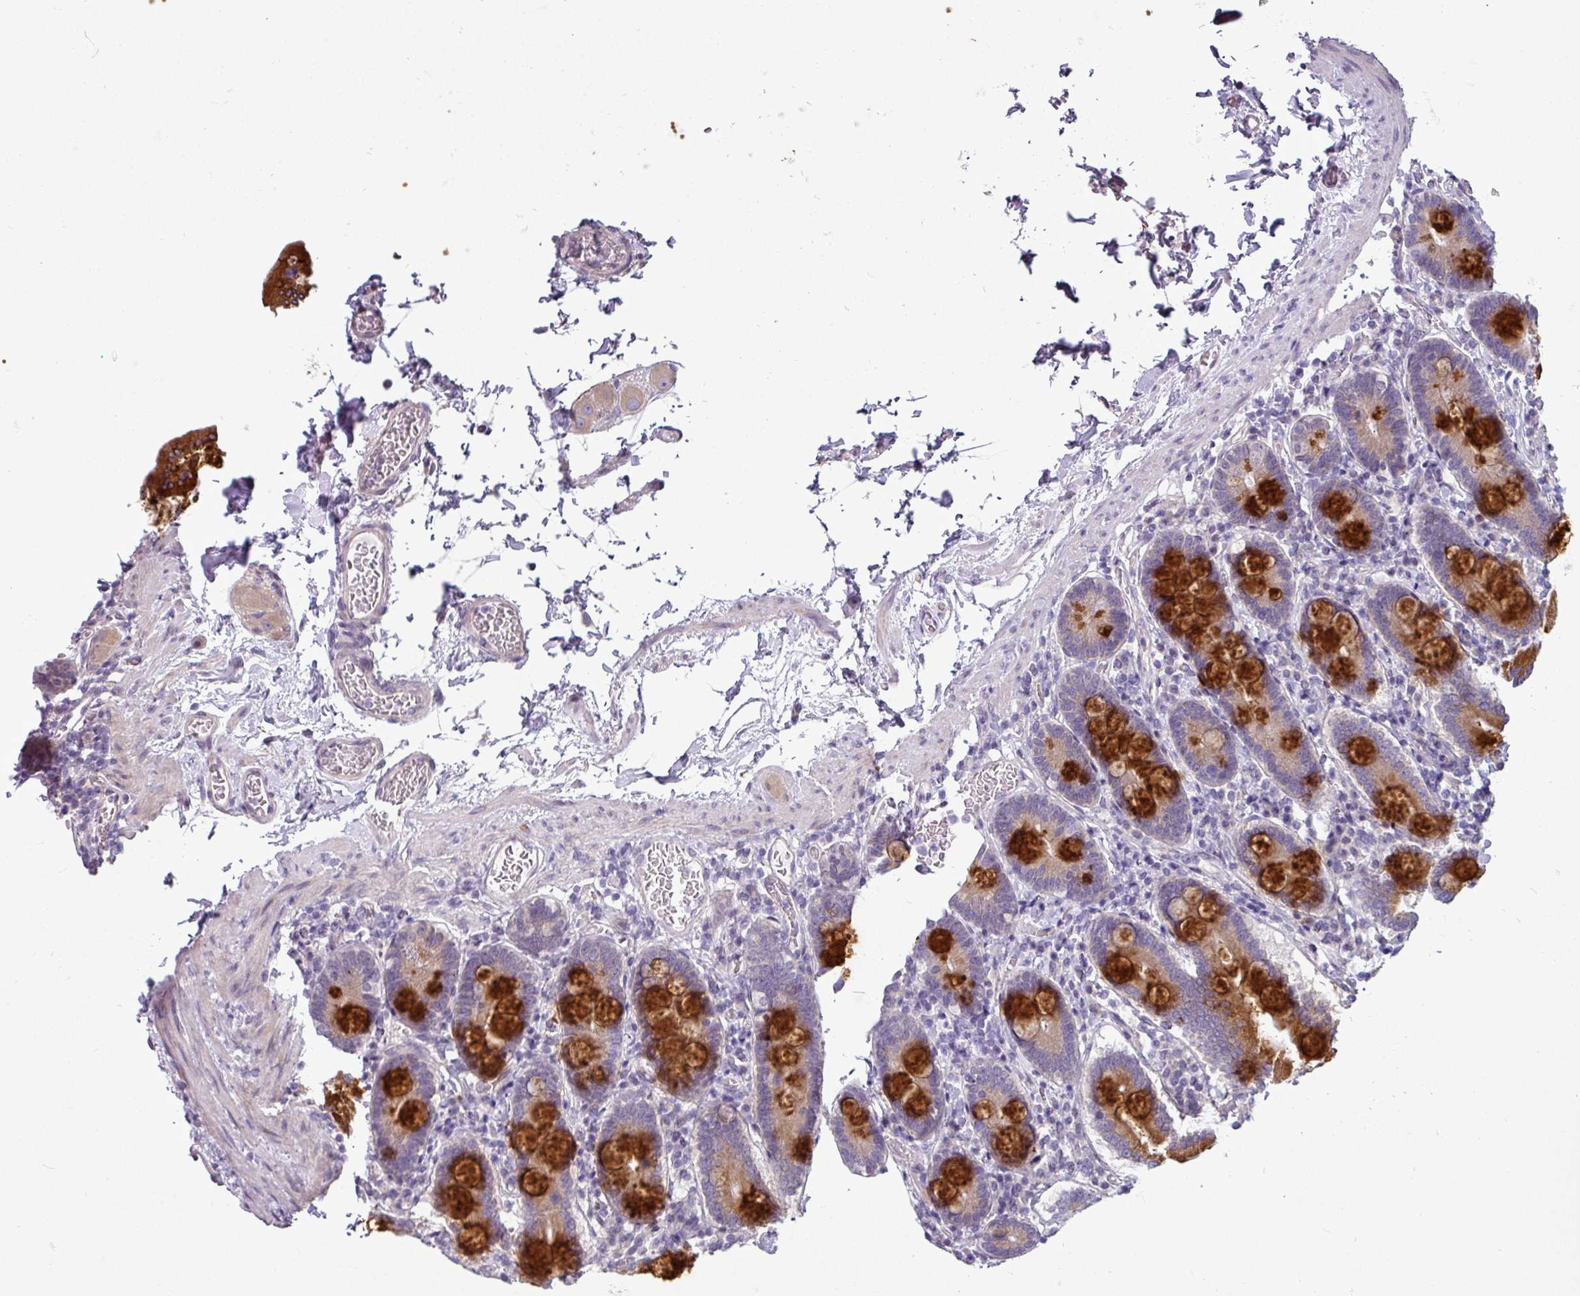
{"staining": {"intensity": "strong", "quantity": "25%-75%", "location": "cytoplasmic/membranous"}, "tissue": "duodenum", "cell_type": "Glandular cells", "image_type": "normal", "snomed": [{"axis": "morphology", "description": "Normal tissue, NOS"}, {"axis": "topography", "description": "Duodenum"}], "caption": "A histopathology image of duodenum stained for a protein shows strong cytoplasmic/membranous brown staining in glandular cells. (Stains: DAB (3,3'-diaminobenzidine) in brown, nuclei in blue, Microscopy: brightfield microscopy at high magnification).", "gene": "TOR1AIP2", "patient": {"sex": "male", "age": 55}}